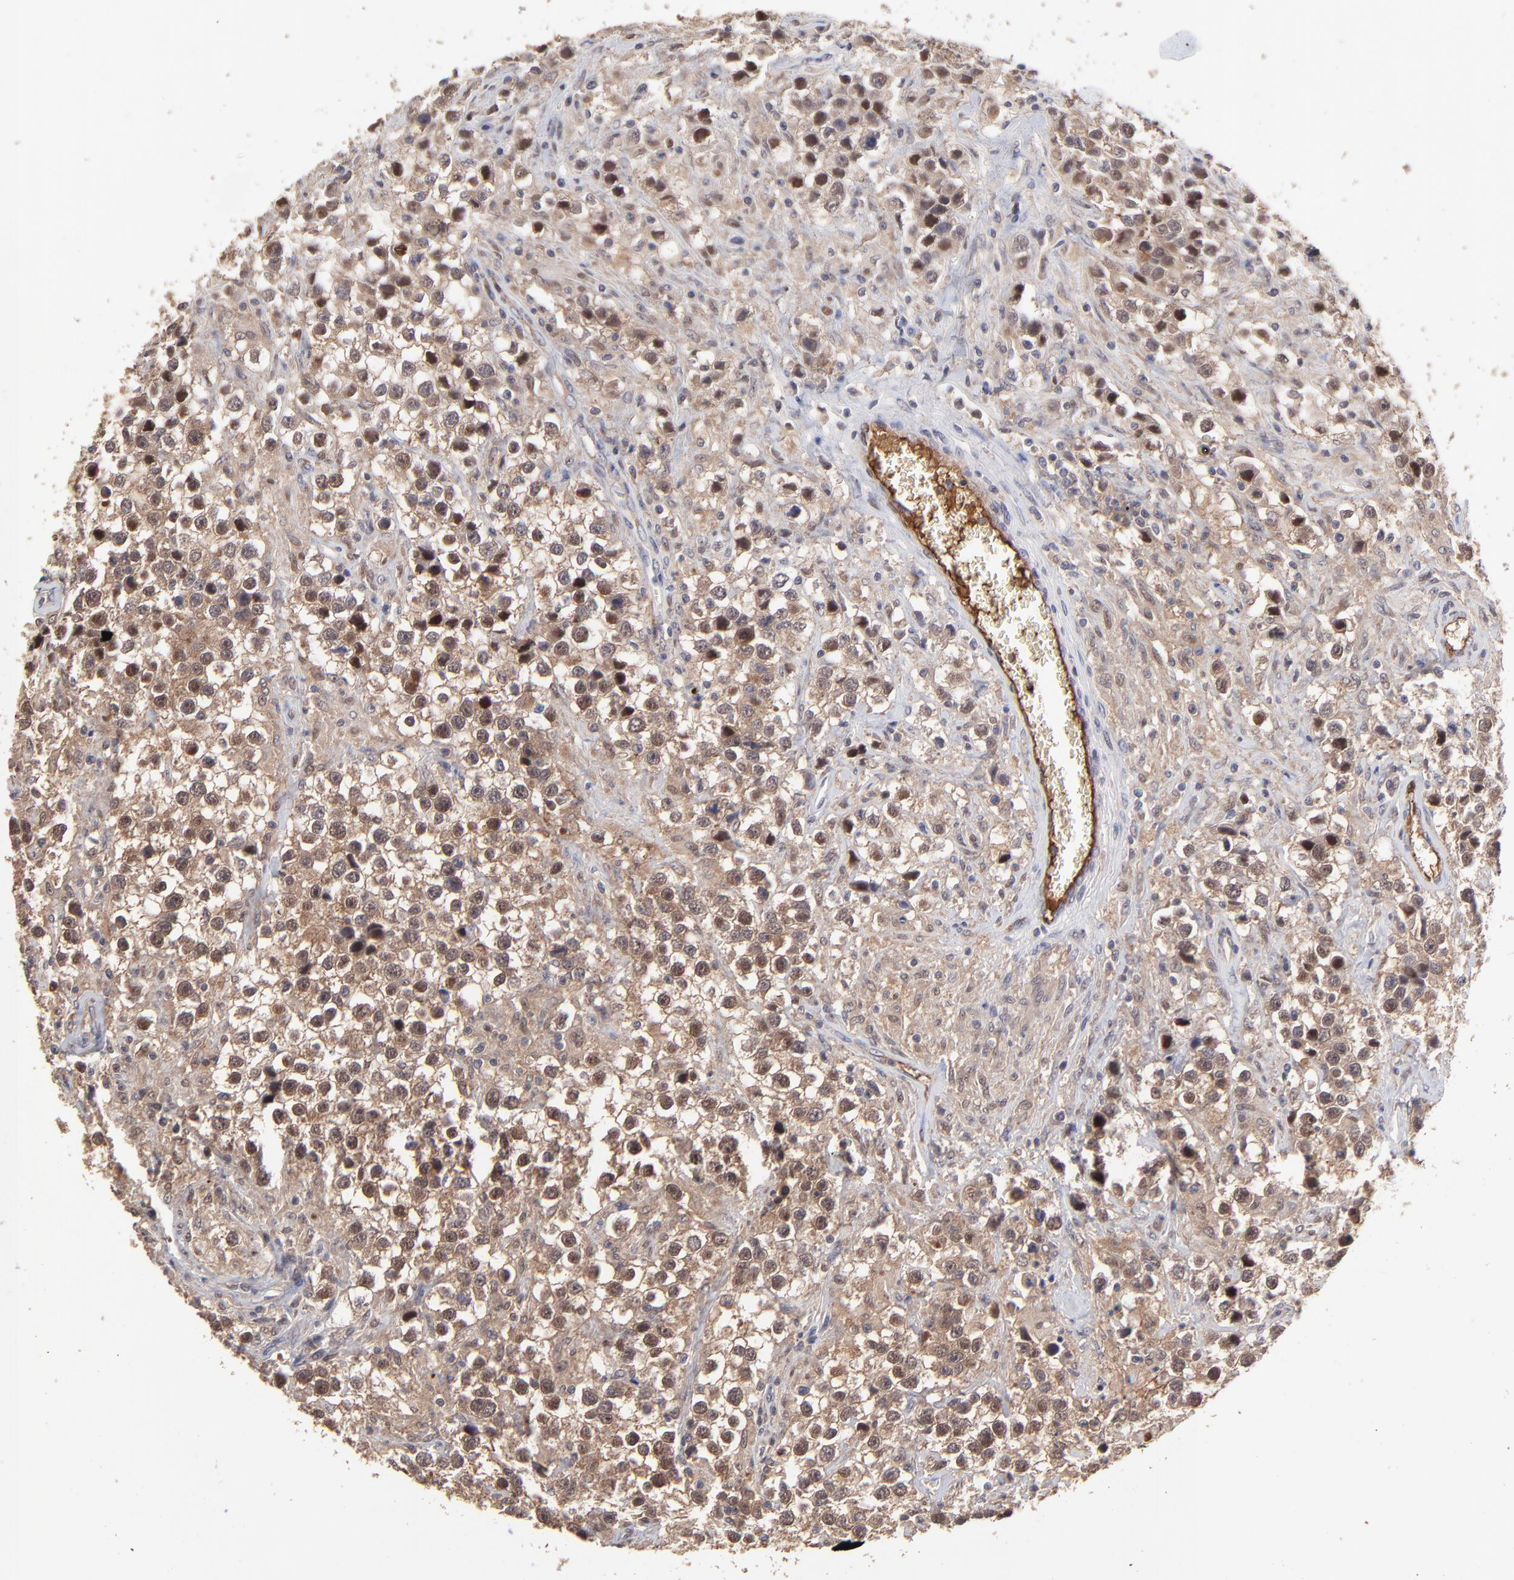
{"staining": {"intensity": "strong", "quantity": "<25%", "location": "cytoplasmic/membranous,nuclear"}, "tissue": "testis cancer", "cell_type": "Tumor cells", "image_type": "cancer", "snomed": [{"axis": "morphology", "description": "Seminoma, NOS"}, {"axis": "topography", "description": "Testis"}], "caption": "DAB (3,3'-diaminobenzidine) immunohistochemical staining of testis cancer reveals strong cytoplasmic/membranous and nuclear protein positivity in approximately <25% of tumor cells. (IHC, brightfield microscopy, high magnification).", "gene": "PSMD14", "patient": {"sex": "male", "age": 43}}